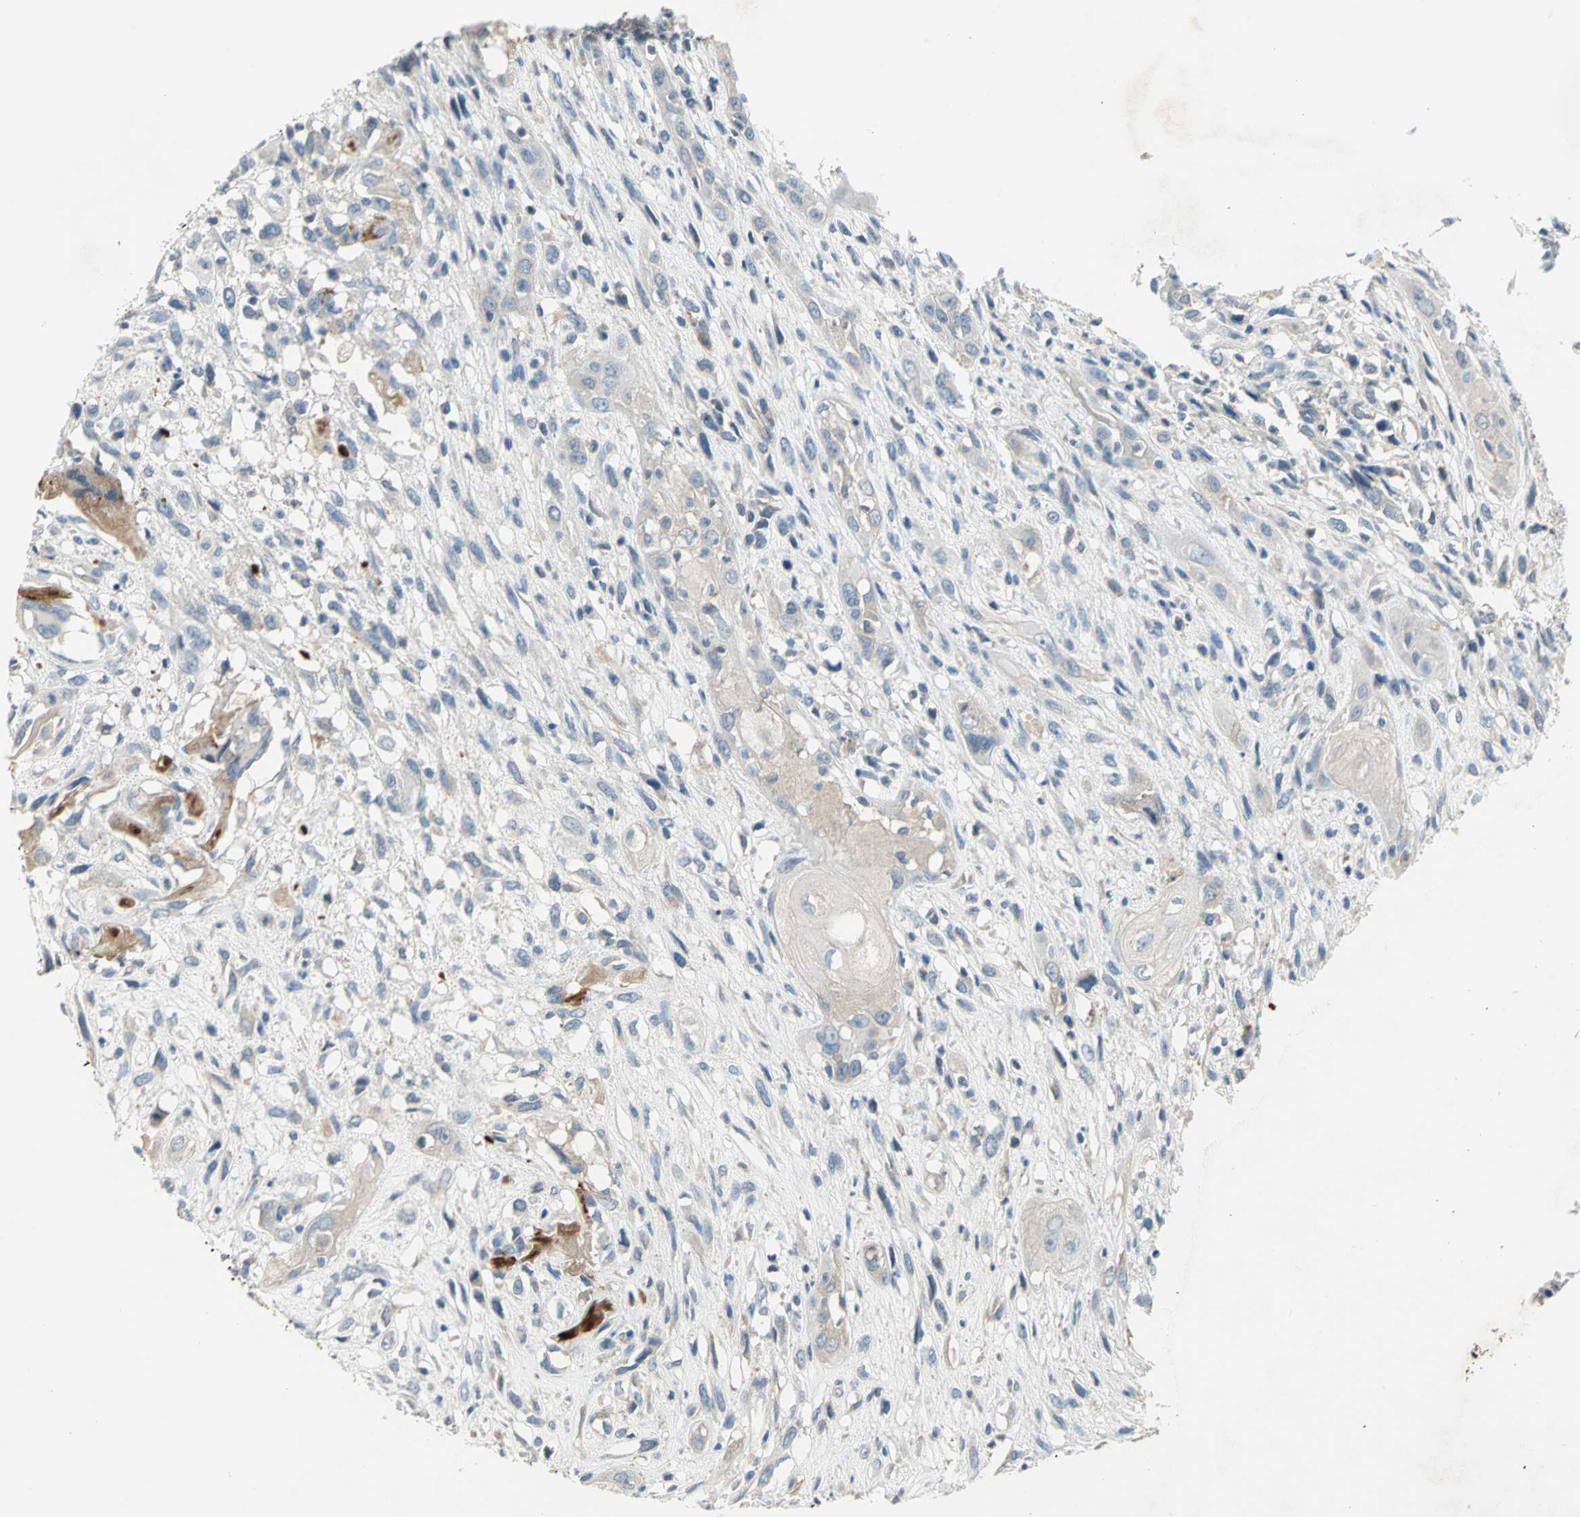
{"staining": {"intensity": "weak", "quantity": "25%-75%", "location": "cytoplasmic/membranous"}, "tissue": "head and neck cancer", "cell_type": "Tumor cells", "image_type": "cancer", "snomed": [{"axis": "morphology", "description": "Necrosis, NOS"}, {"axis": "morphology", "description": "Neoplasm, malignant, NOS"}, {"axis": "topography", "description": "Salivary gland"}, {"axis": "topography", "description": "Head-Neck"}], "caption": "Human head and neck neoplasm (malignant) stained with a brown dye demonstrates weak cytoplasmic/membranous positive positivity in about 25%-75% of tumor cells.", "gene": "ZIC1", "patient": {"sex": "male", "age": 43}}